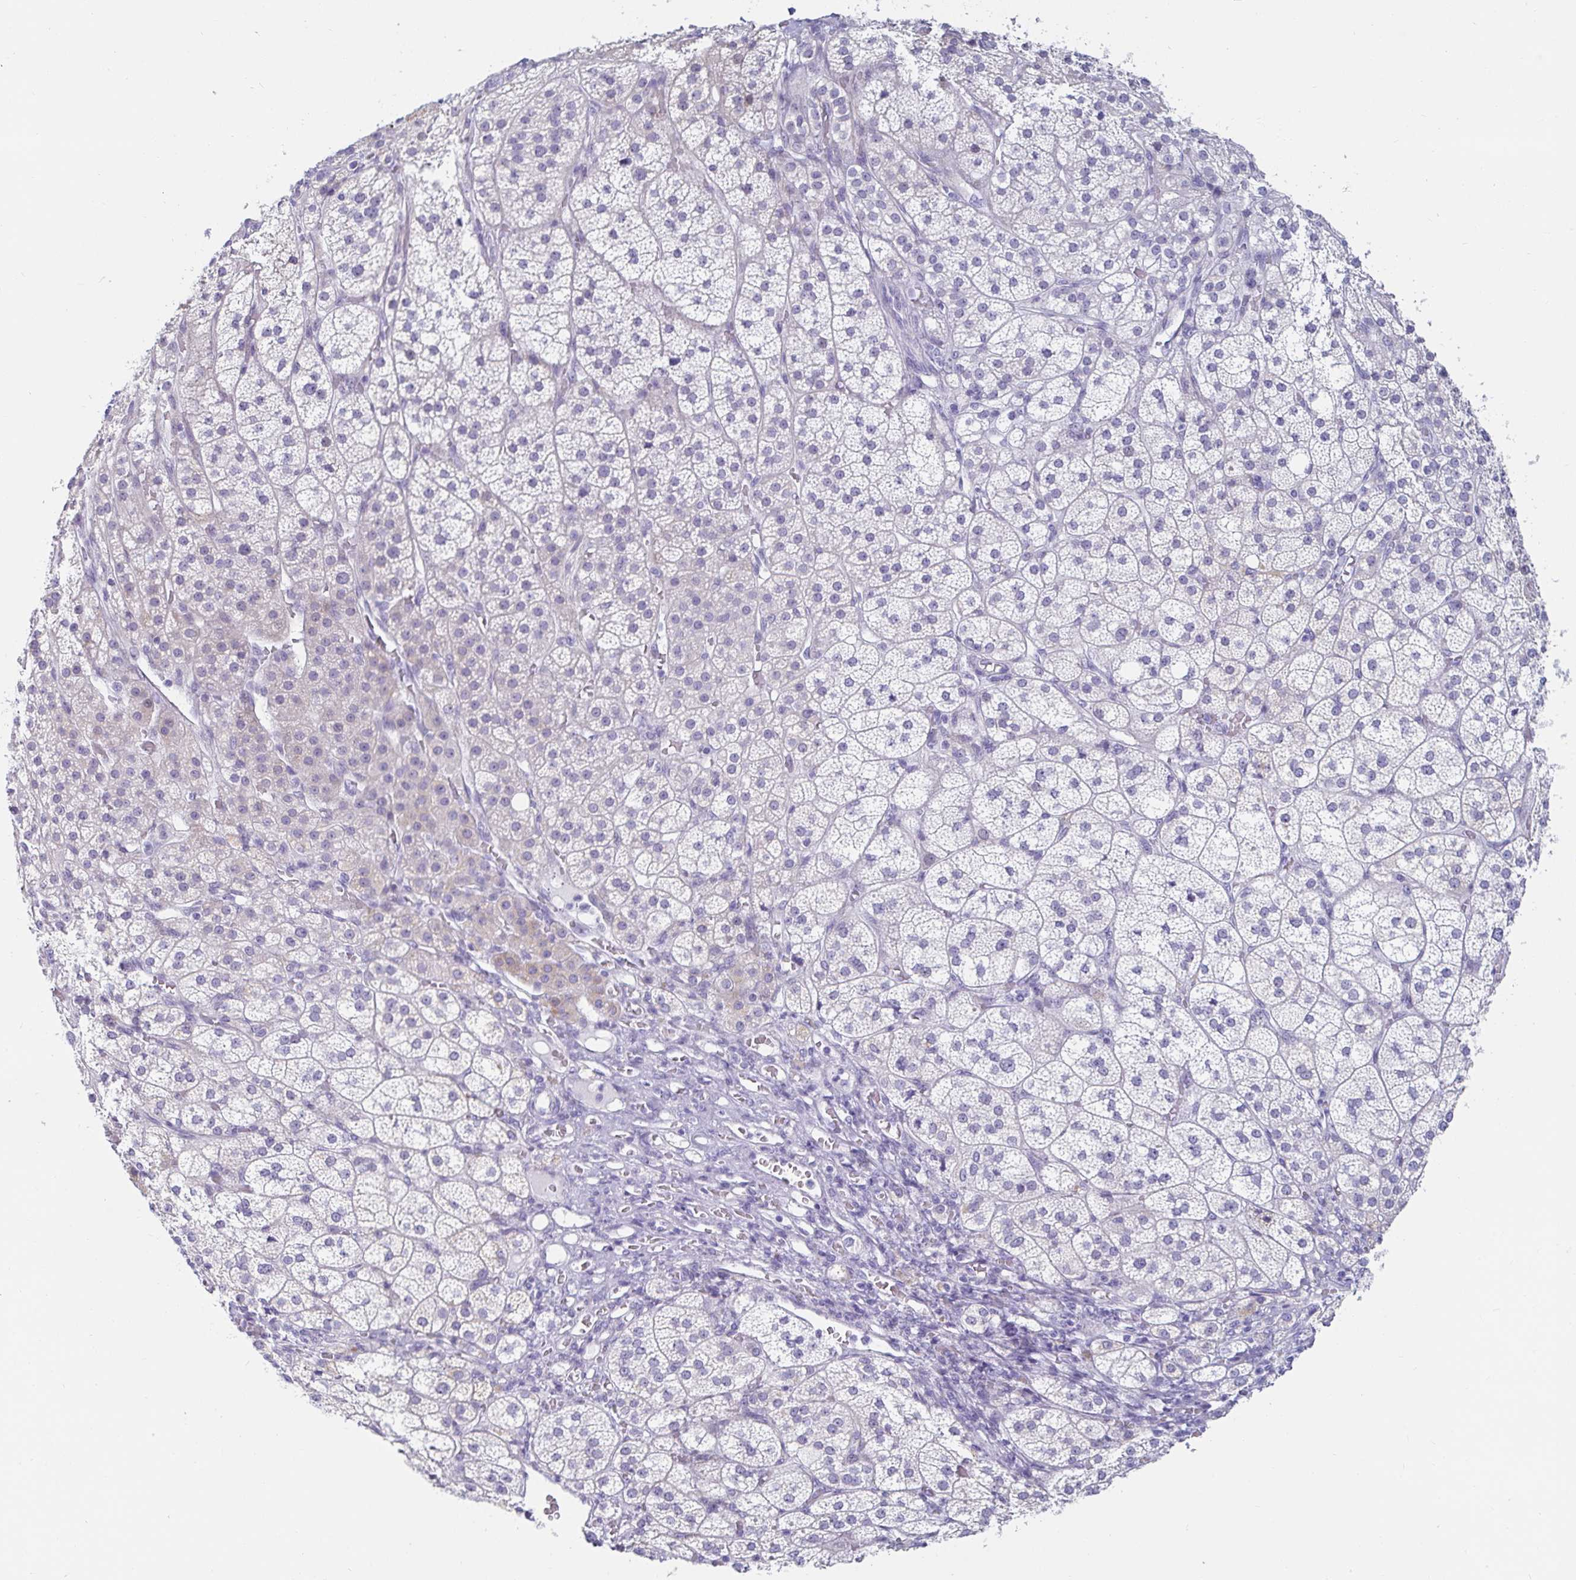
{"staining": {"intensity": "weak", "quantity": "<25%", "location": "cytoplasmic/membranous"}, "tissue": "adrenal gland", "cell_type": "Glandular cells", "image_type": "normal", "snomed": [{"axis": "morphology", "description": "Normal tissue, NOS"}, {"axis": "topography", "description": "Adrenal gland"}], "caption": "Immunohistochemistry micrograph of normal adrenal gland stained for a protein (brown), which shows no expression in glandular cells.", "gene": "C4orf17", "patient": {"sex": "female", "age": 60}}